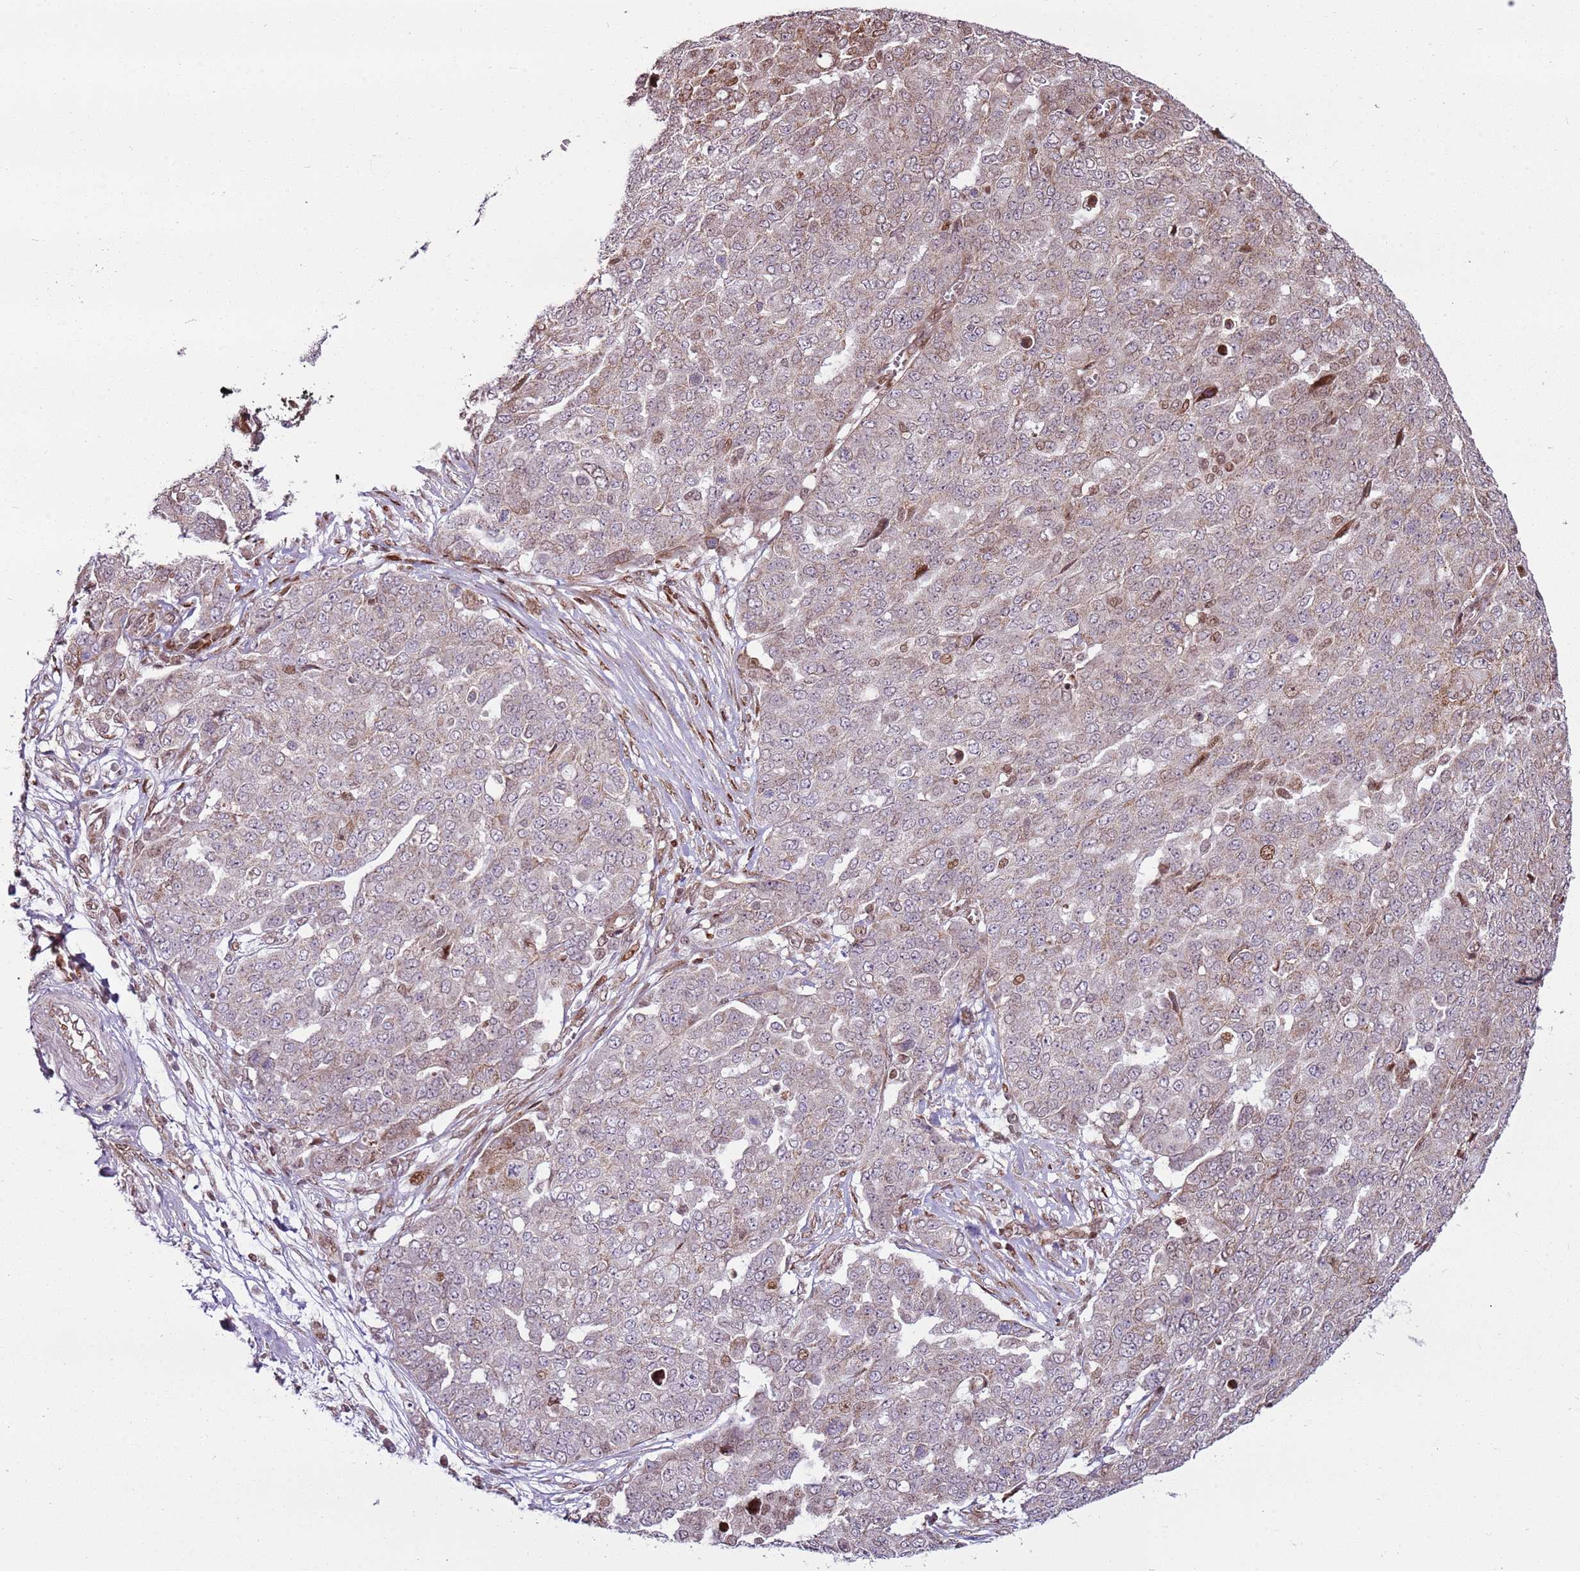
{"staining": {"intensity": "moderate", "quantity": "<25%", "location": "nuclear"}, "tissue": "ovarian cancer", "cell_type": "Tumor cells", "image_type": "cancer", "snomed": [{"axis": "morphology", "description": "Cystadenocarcinoma, serous, NOS"}, {"axis": "topography", "description": "Soft tissue"}, {"axis": "topography", "description": "Ovary"}], "caption": "Ovarian cancer (serous cystadenocarcinoma) stained with a brown dye displays moderate nuclear positive staining in approximately <25% of tumor cells.", "gene": "PCTP", "patient": {"sex": "female", "age": 57}}